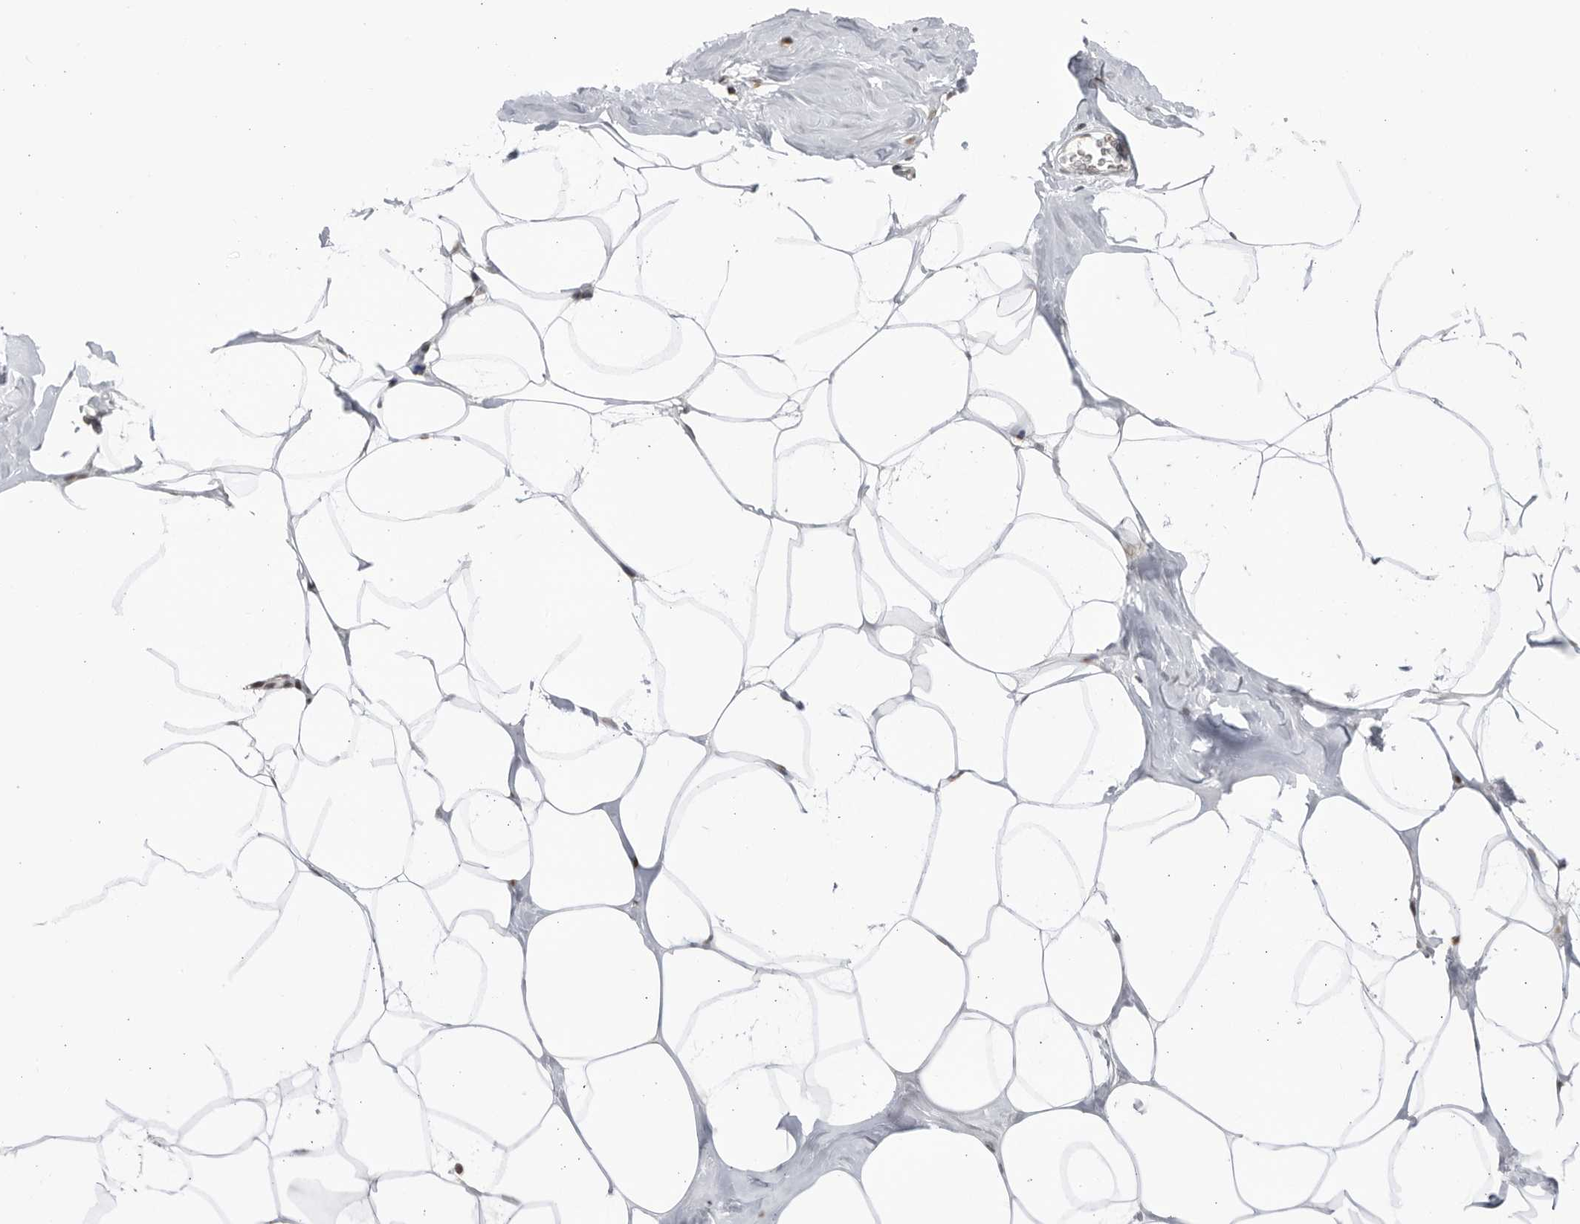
{"staining": {"intensity": "weak", "quantity": "25%-75%", "location": "nuclear"}, "tissue": "adipose tissue", "cell_type": "Adipocytes", "image_type": "normal", "snomed": [{"axis": "morphology", "description": "Normal tissue, NOS"}, {"axis": "morphology", "description": "Fibrosis, NOS"}, {"axis": "topography", "description": "Breast"}, {"axis": "topography", "description": "Adipose tissue"}], "caption": "The image demonstrates staining of unremarkable adipose tissue, revealing weak nuclear protein positivity (brown color) within adipocytes.", "gene": "DTL", "patient": {"sex": "female", "age": 39}}